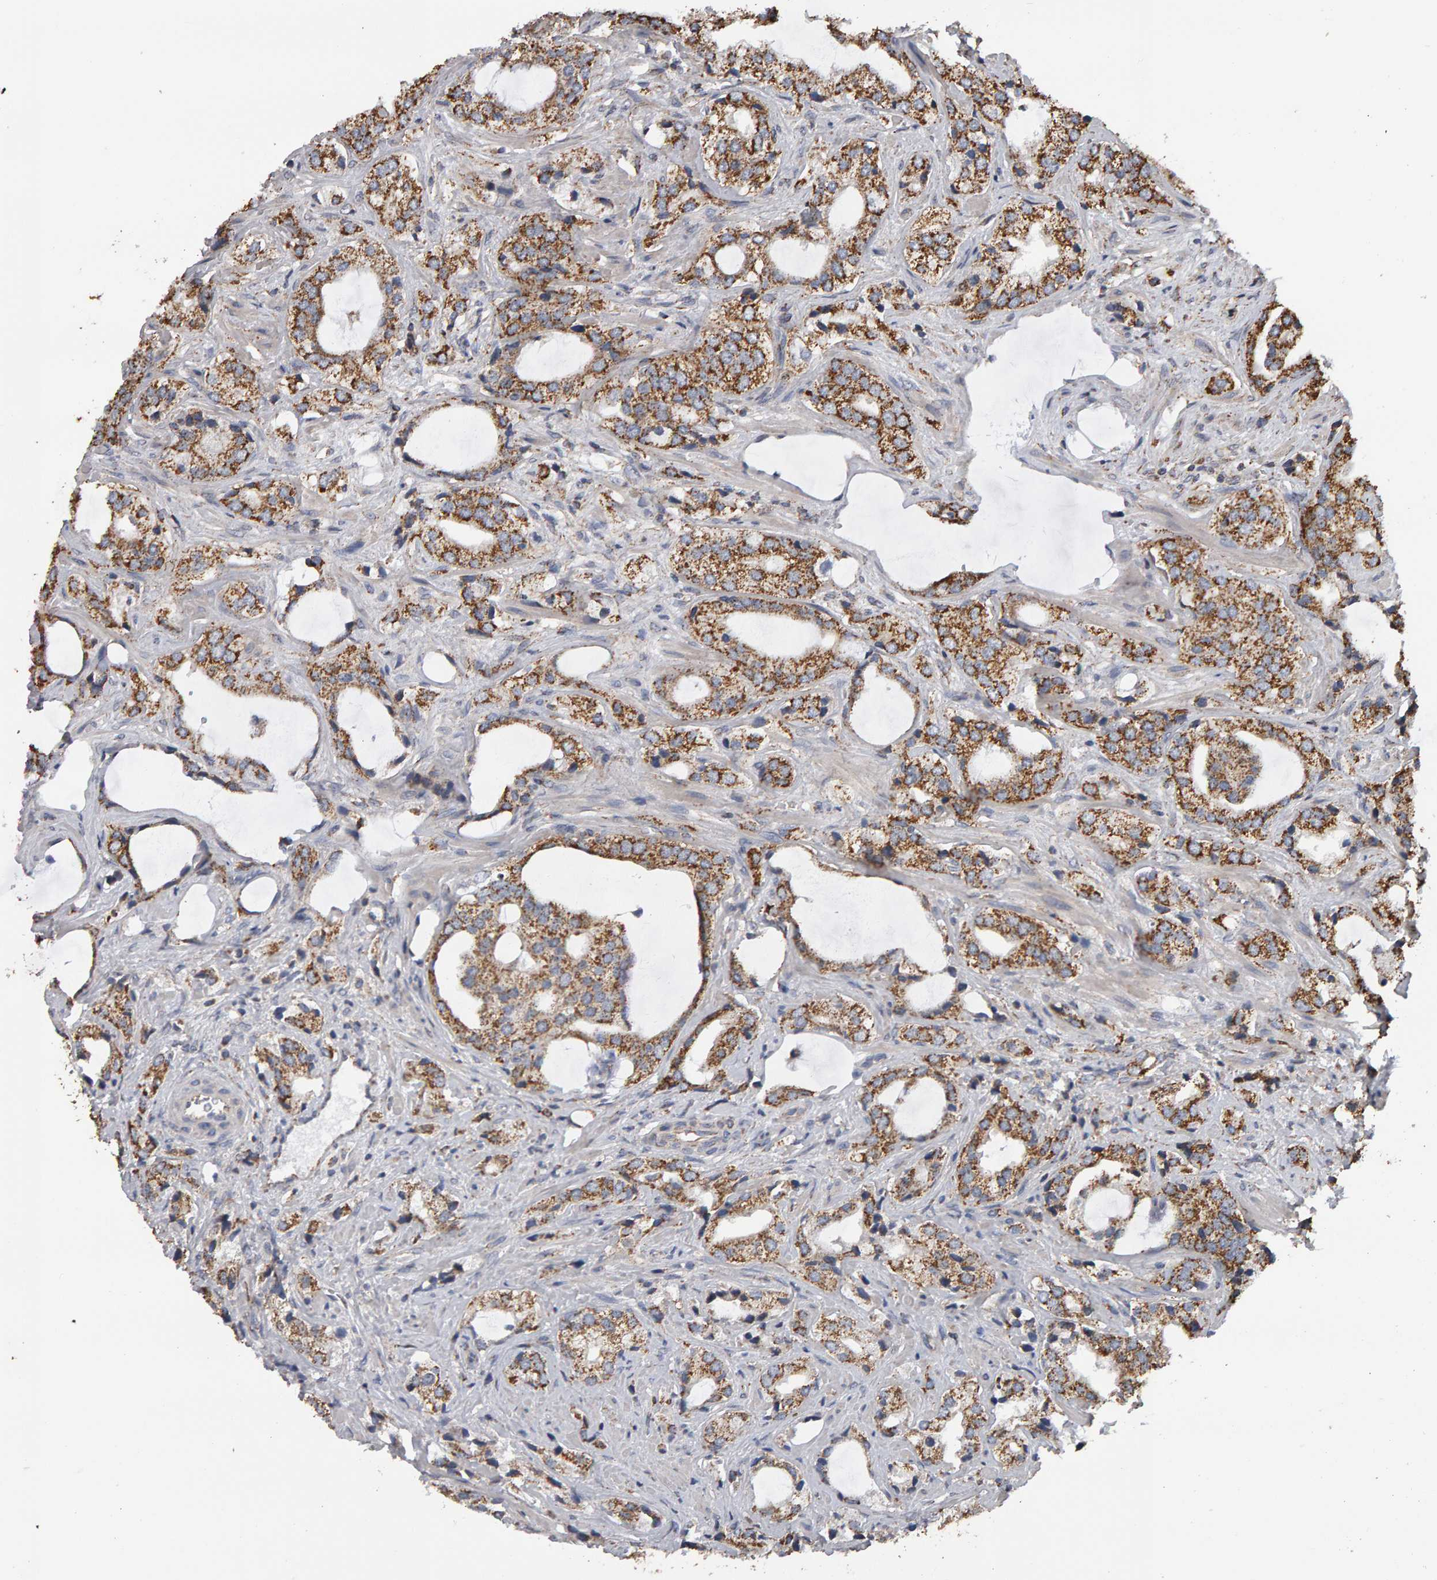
{"staining": {"intensity": "moderate", "quantity": ">75%", "location": "cytoplasmic/membranous"}, "tissue": "prostate cancer", "cell_type": "Tumor cells", "image_type": "cancer", "snomed": [{"axis": "morphology", "description": "Adenocarcinoma, High grade"}, {"axis": "topography", "description": "Prostate"}], "caption": "This is a photomicrograph of immunohistochemistry staining of high-grade adenocarcinoma (prostate), which shows moderate staining in the cytoplasmic/membranous of tumor cells.", "gene": "TOM1L1", "patient": {"sex": "male", "age": 66}}